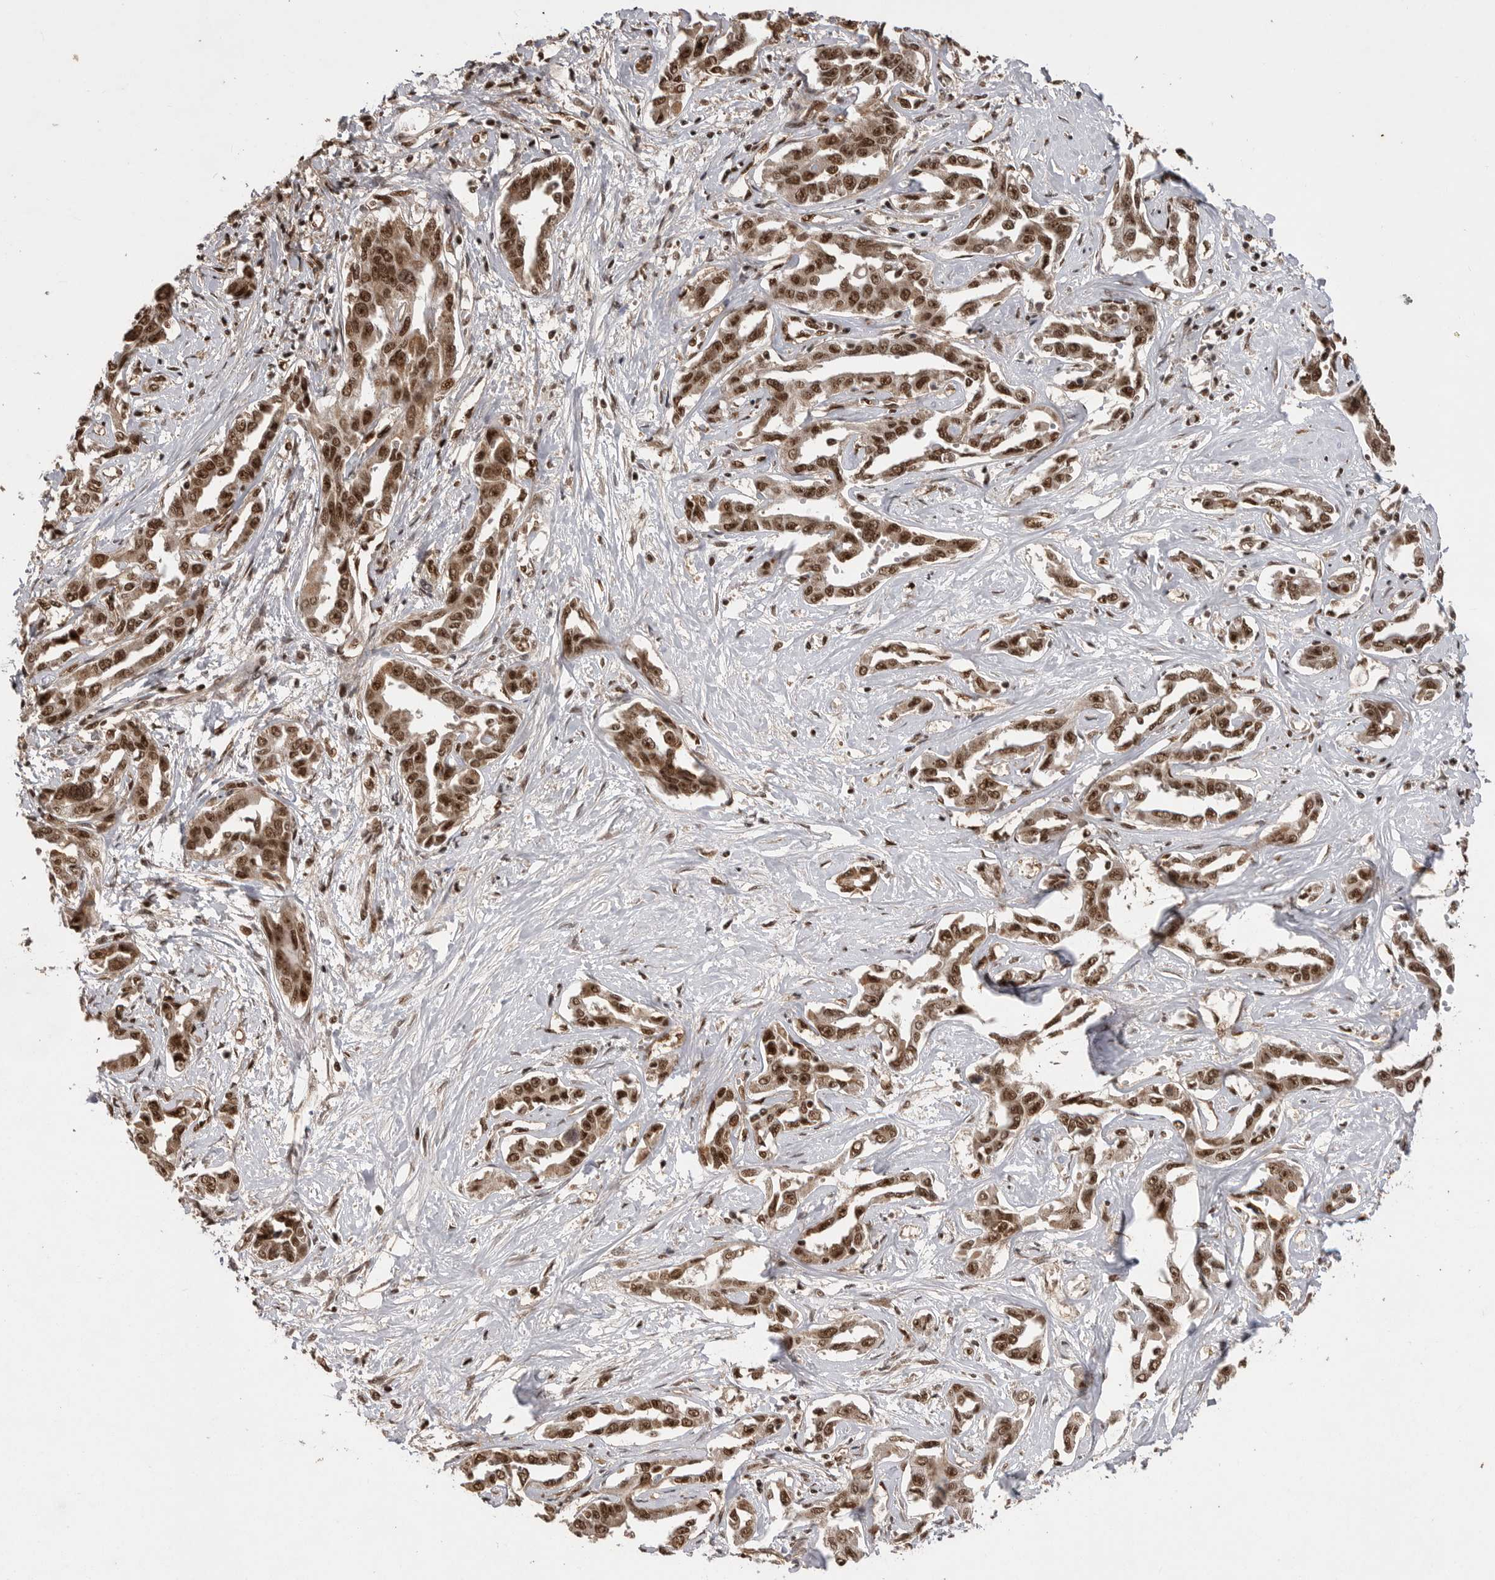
{"staining": {"intensity": "moderate", "quantity": ">75%", "location": "cytoplasmic/membranous,nuclear"}, "tissue": "liver cancer", "cell_type": "Tumor cells", "image_type": "cancer", "snomed": [{"axis": "morphology", "description": "Cholangiocarcinoma"}, {"axis": "topography", "description": "Liver"}], "caption": "High-power microscopy captured an IHC image of liver cancer, revealing moderate cytoplasmic/membranous and nuclear staining in about >75% of tumor cells.", "gene": "PPP1R8", "patient": {"sex": "male", "age": 59}}